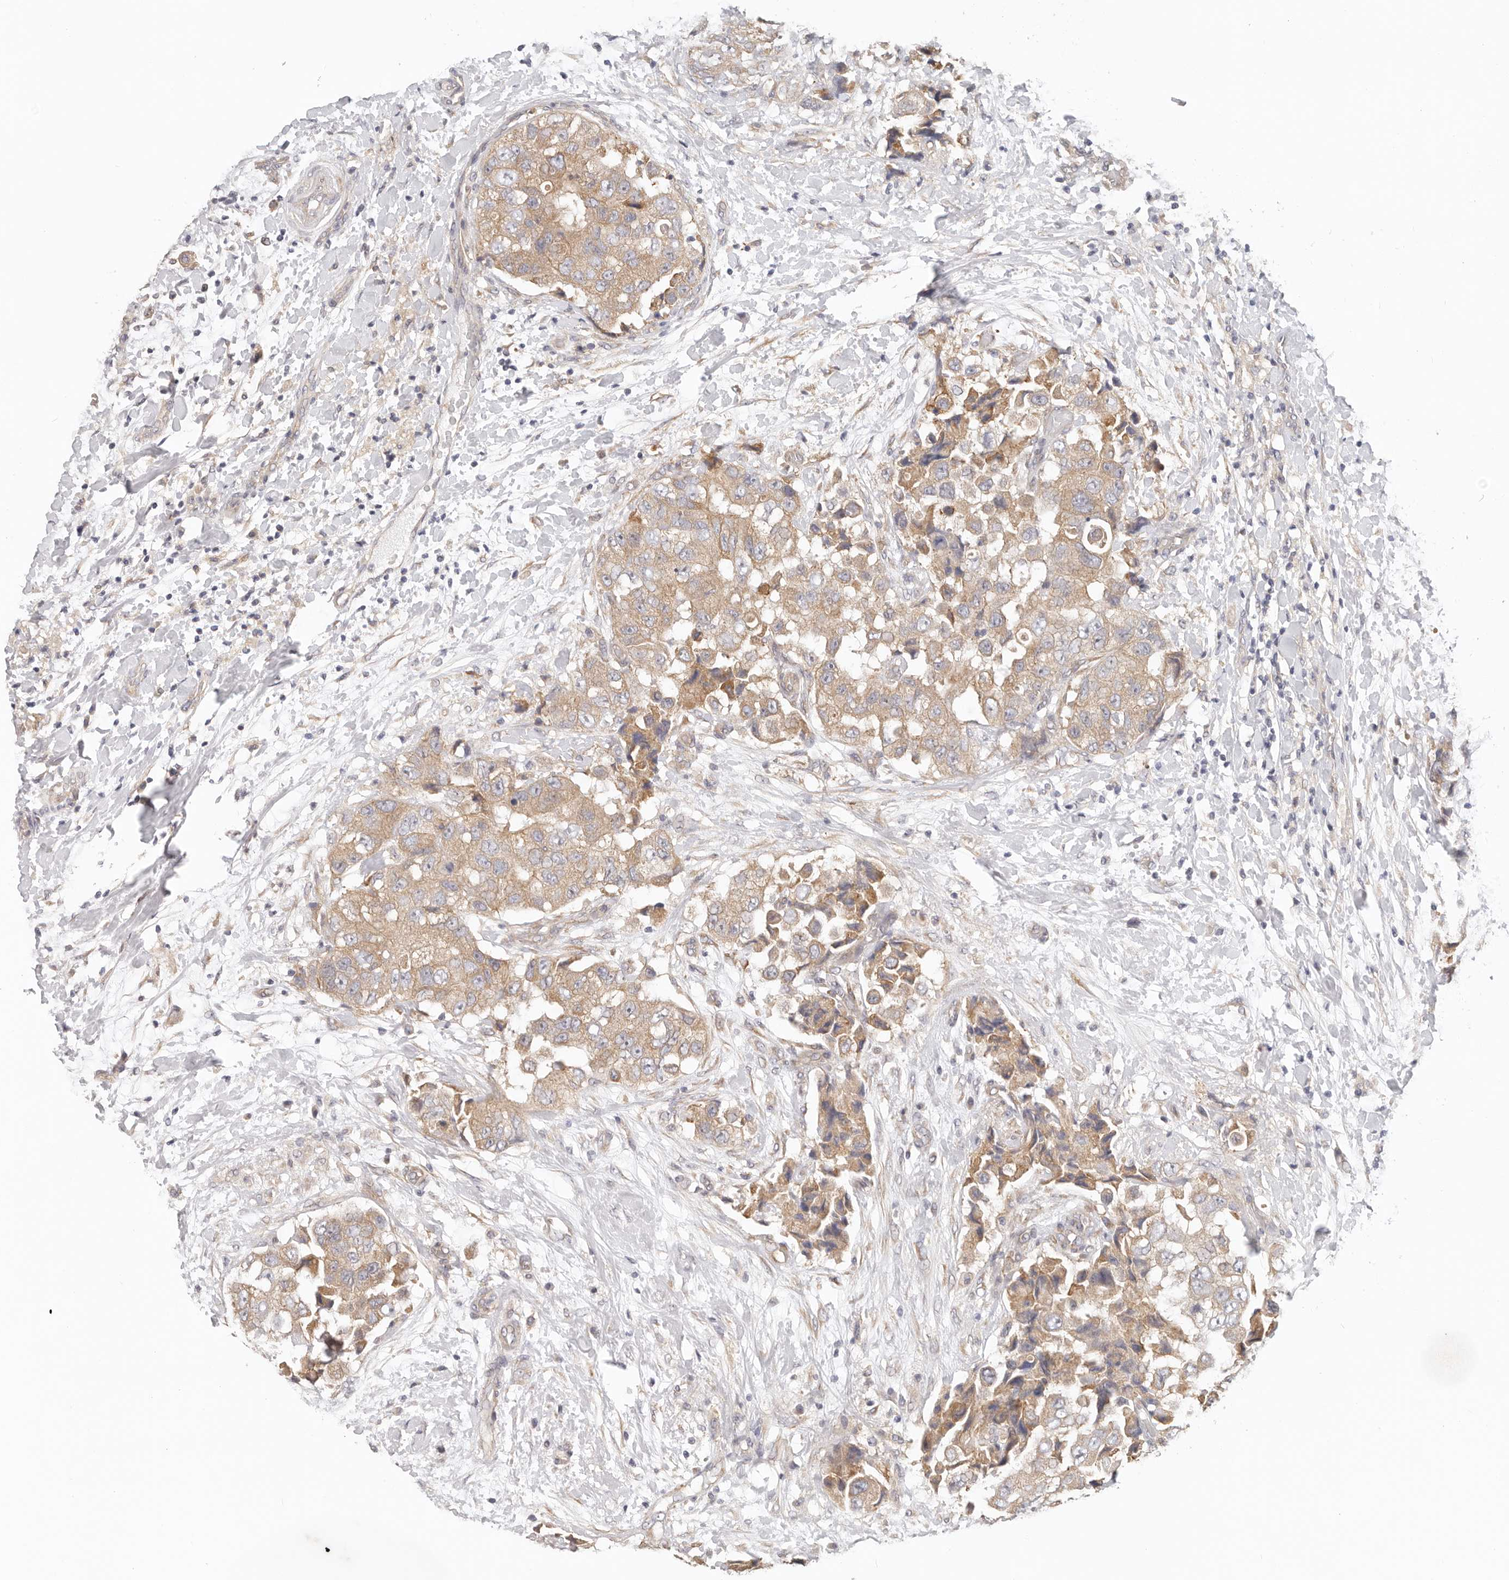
{"staining": {"intensity": "moderate", "quantity": ">75%", "location": "cytoplasmic/membranous"}, "tissue": "breast cancer", "cell_type": "Tumor cells", "image_type": "cancer", "snomed": [{"axis": "morphology", "description": "Normal tissue, NOS"}, {"axis": "morphology", "description": "Duct carcinoma"}, {"axis": "topography", "description": "Breast"}], "caption": "DAB immunohistochemical staining of human intraductal carcinoma (breast) displays moderate cytoplasmic/membranous protein staining in approximately >75% of tumor cells.", "gene": "AFDN", "patient": {"sex": "female", "age": 62}}